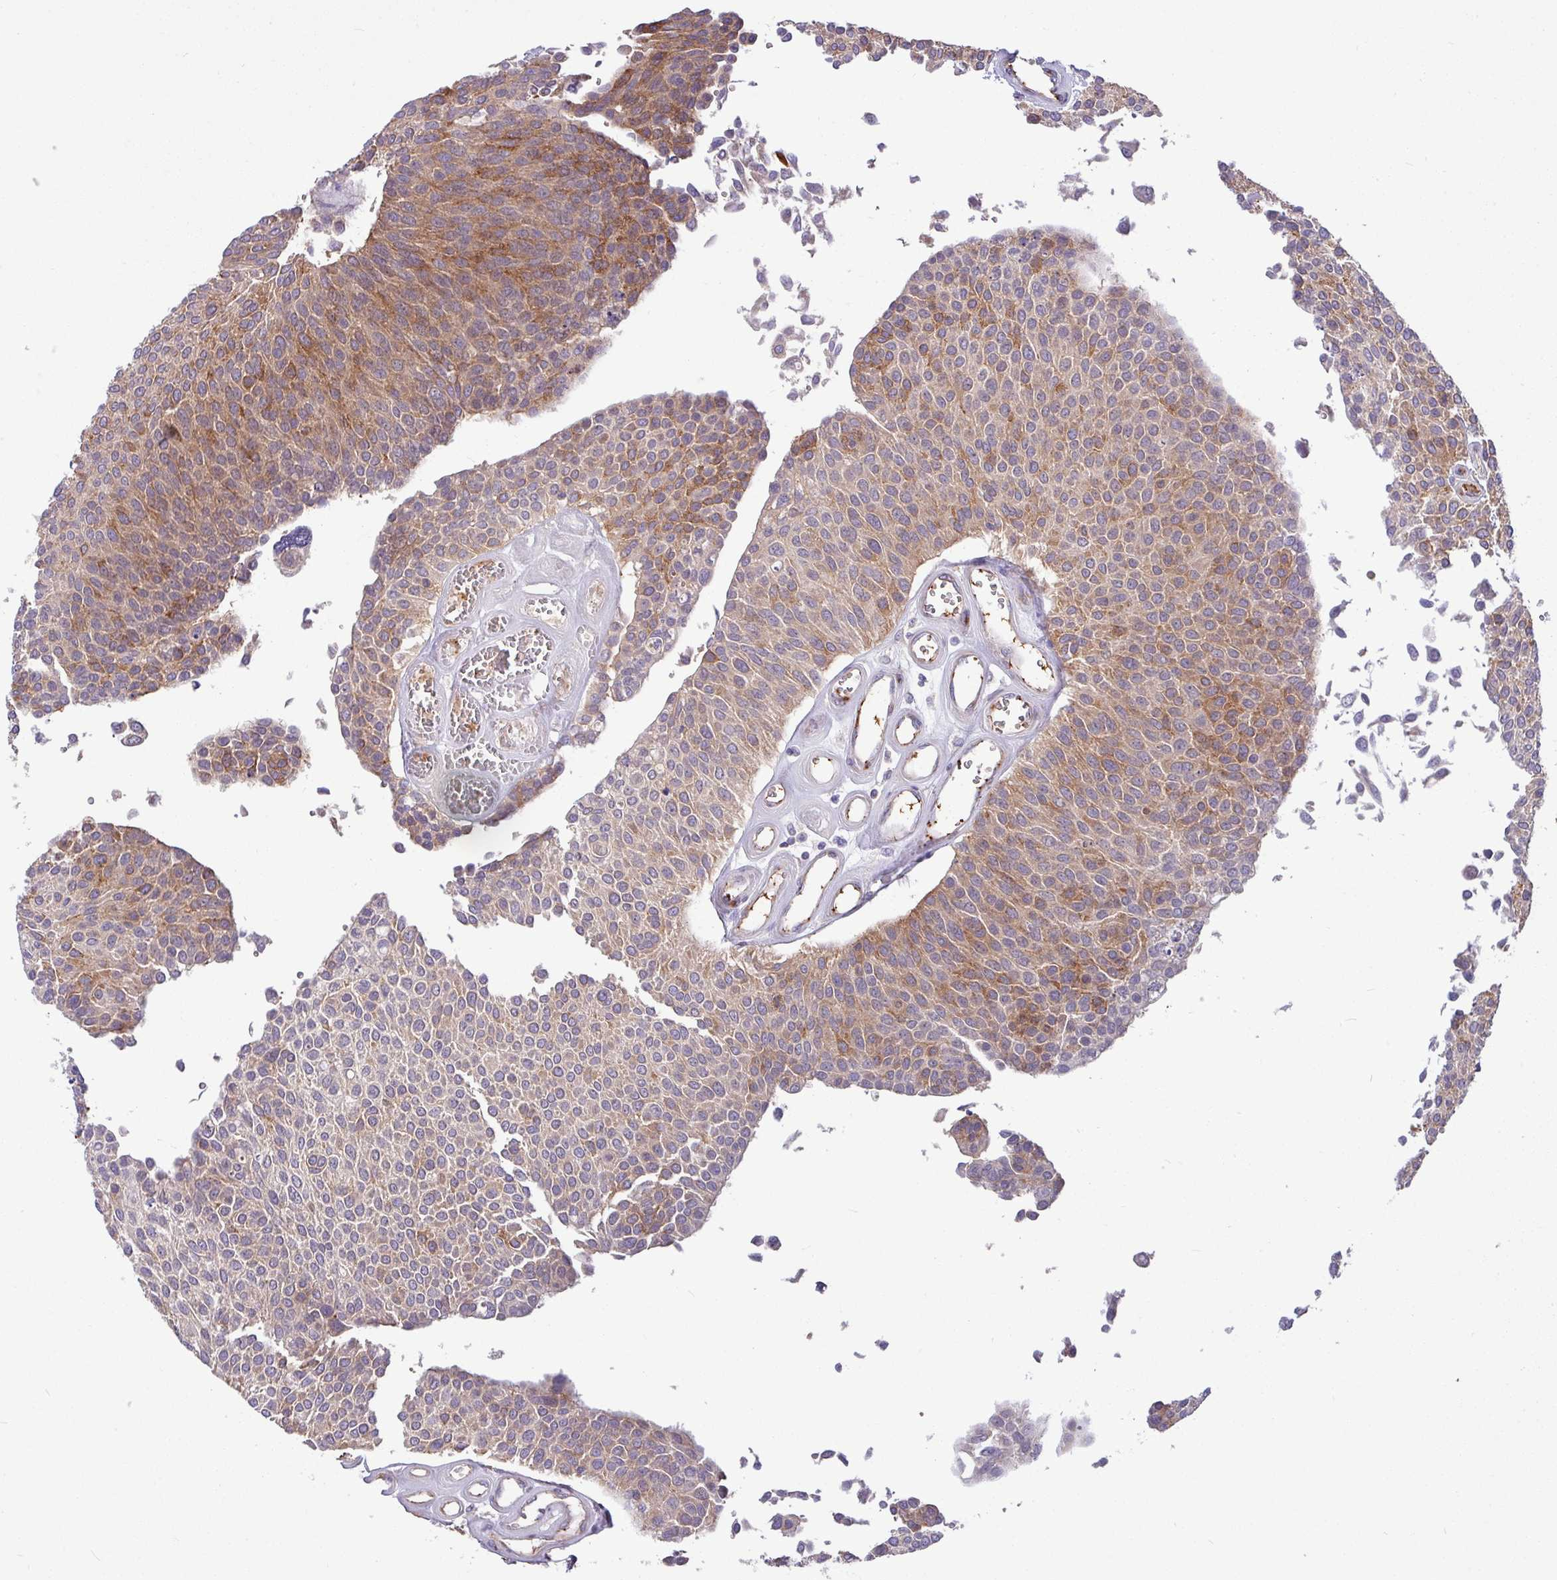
{"staining": {"intensity": "moderate", "quantity": ">75%", "location": "cytoplasmic/membranous"}, "tissue": "urothelial cancer", "cell_type": "Tumor cells", "image_type": "cancer", "snomed": [{"axis": "morphology", "description": "Urothelial carcinoma, NOS"}, {"axis": "topography", "description": "Urinary bladder"}], "caption": "This is a micrograph of immunohistochemistry staining of transitional cell carcinoma, which shows moderate expression in the cytoplasmic/membranous of tumor cells.", "gene": "LSM12", "patient": {"sex": "male", "age": 55}}